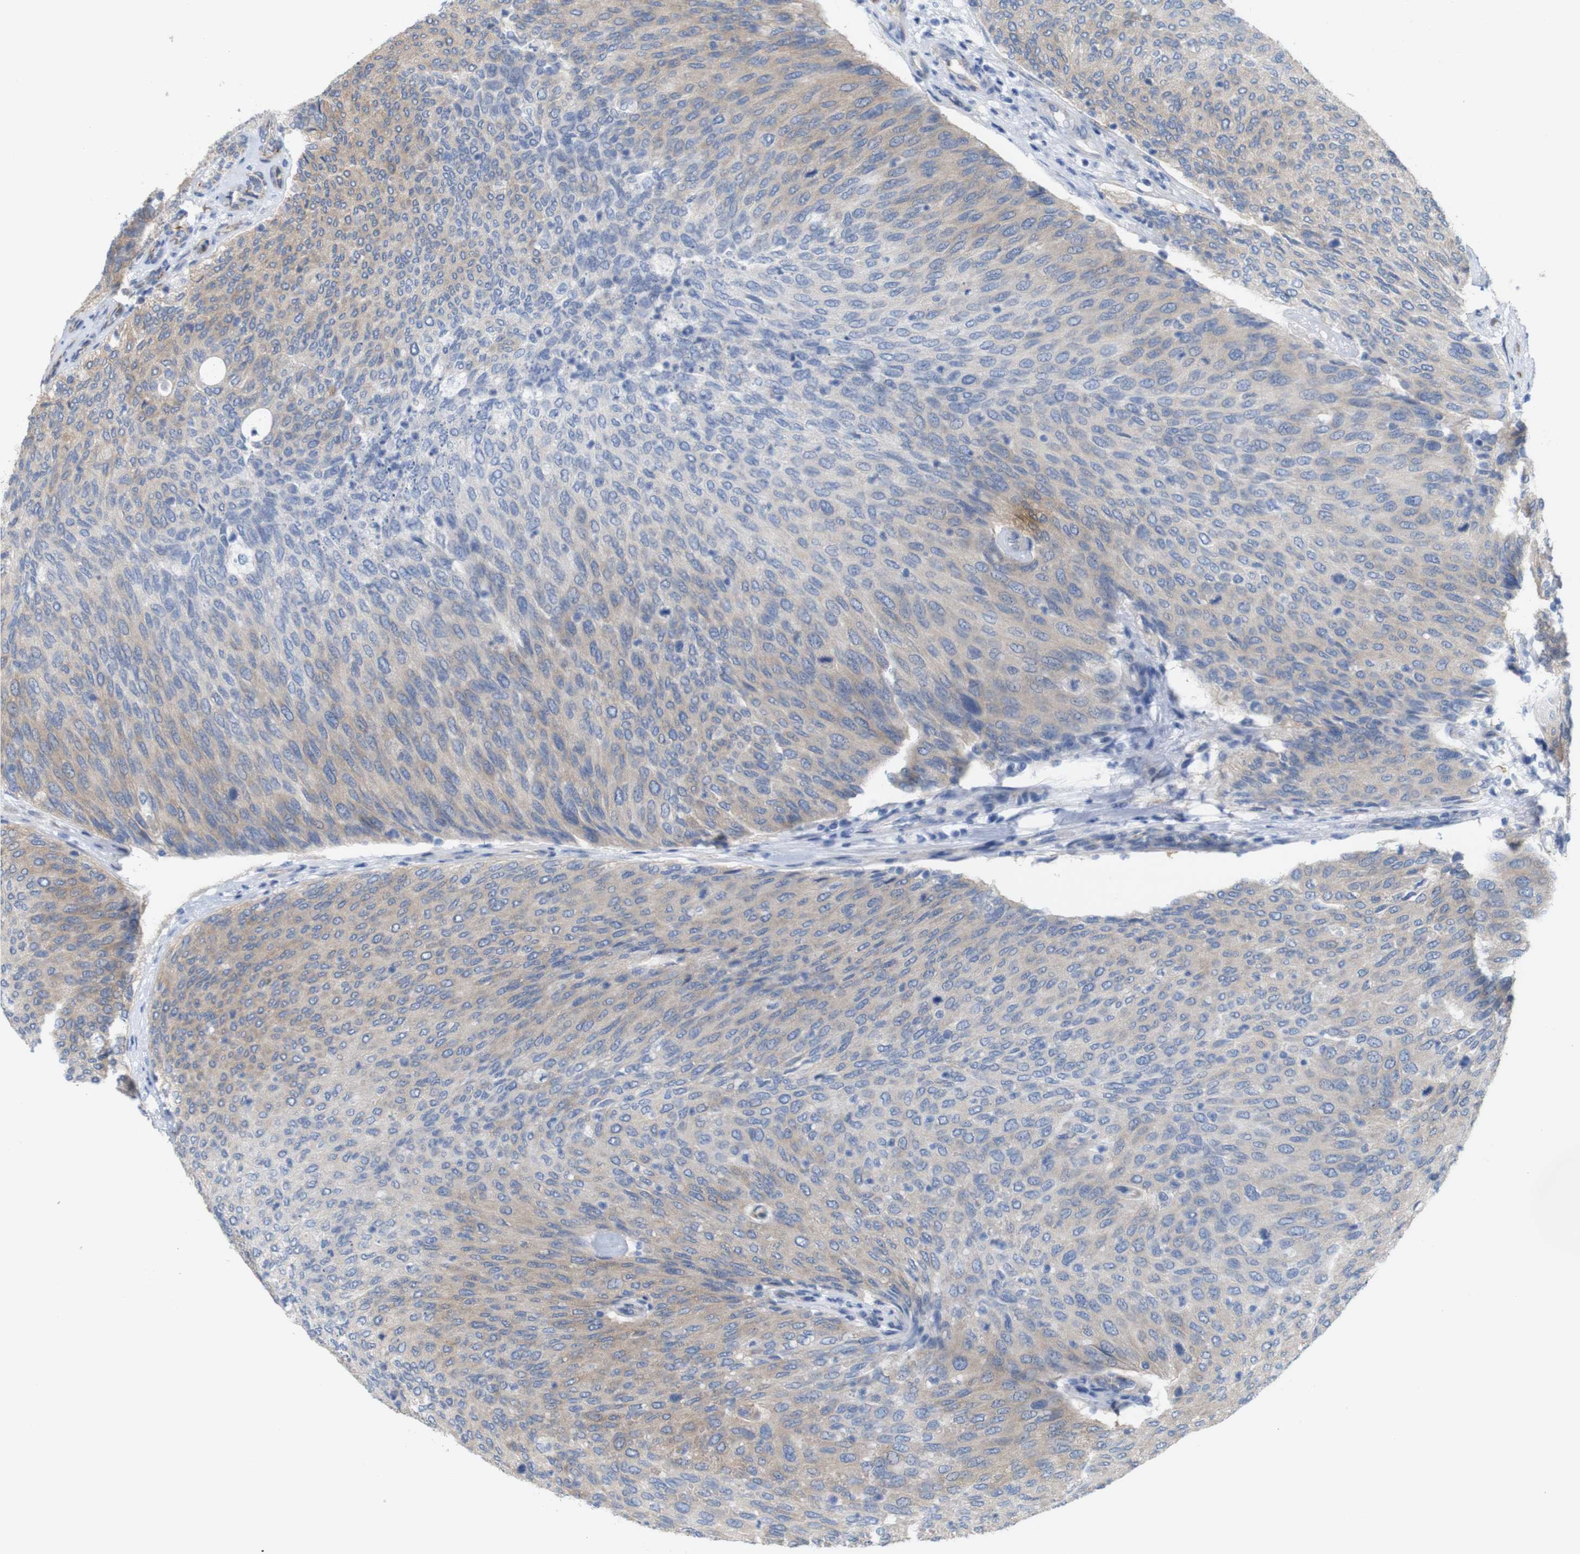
{"staining": {"intensity": "weak", "quantity": "25%-75%", "location": "cytoplasmic/membranous"}, "tissue": "urothelial cancer", "cell_type": "Tumor cells", "image_type": "cancer", "snomed": [{"axis": "morphology", "description": "Urothelial carcinoma, Low grade"}, {"axis": "topography", "description": "Urinary bladder"}], "caption": "Immunohistochemical staining of human low-grade urothelial carcinoma exhibits low levels of weak cytoplasmic/membranous protein expression in approximately 25%-75% of tumor cells.", "gene": "JPH1", "patient": {"sex": "female", "age": 79}}